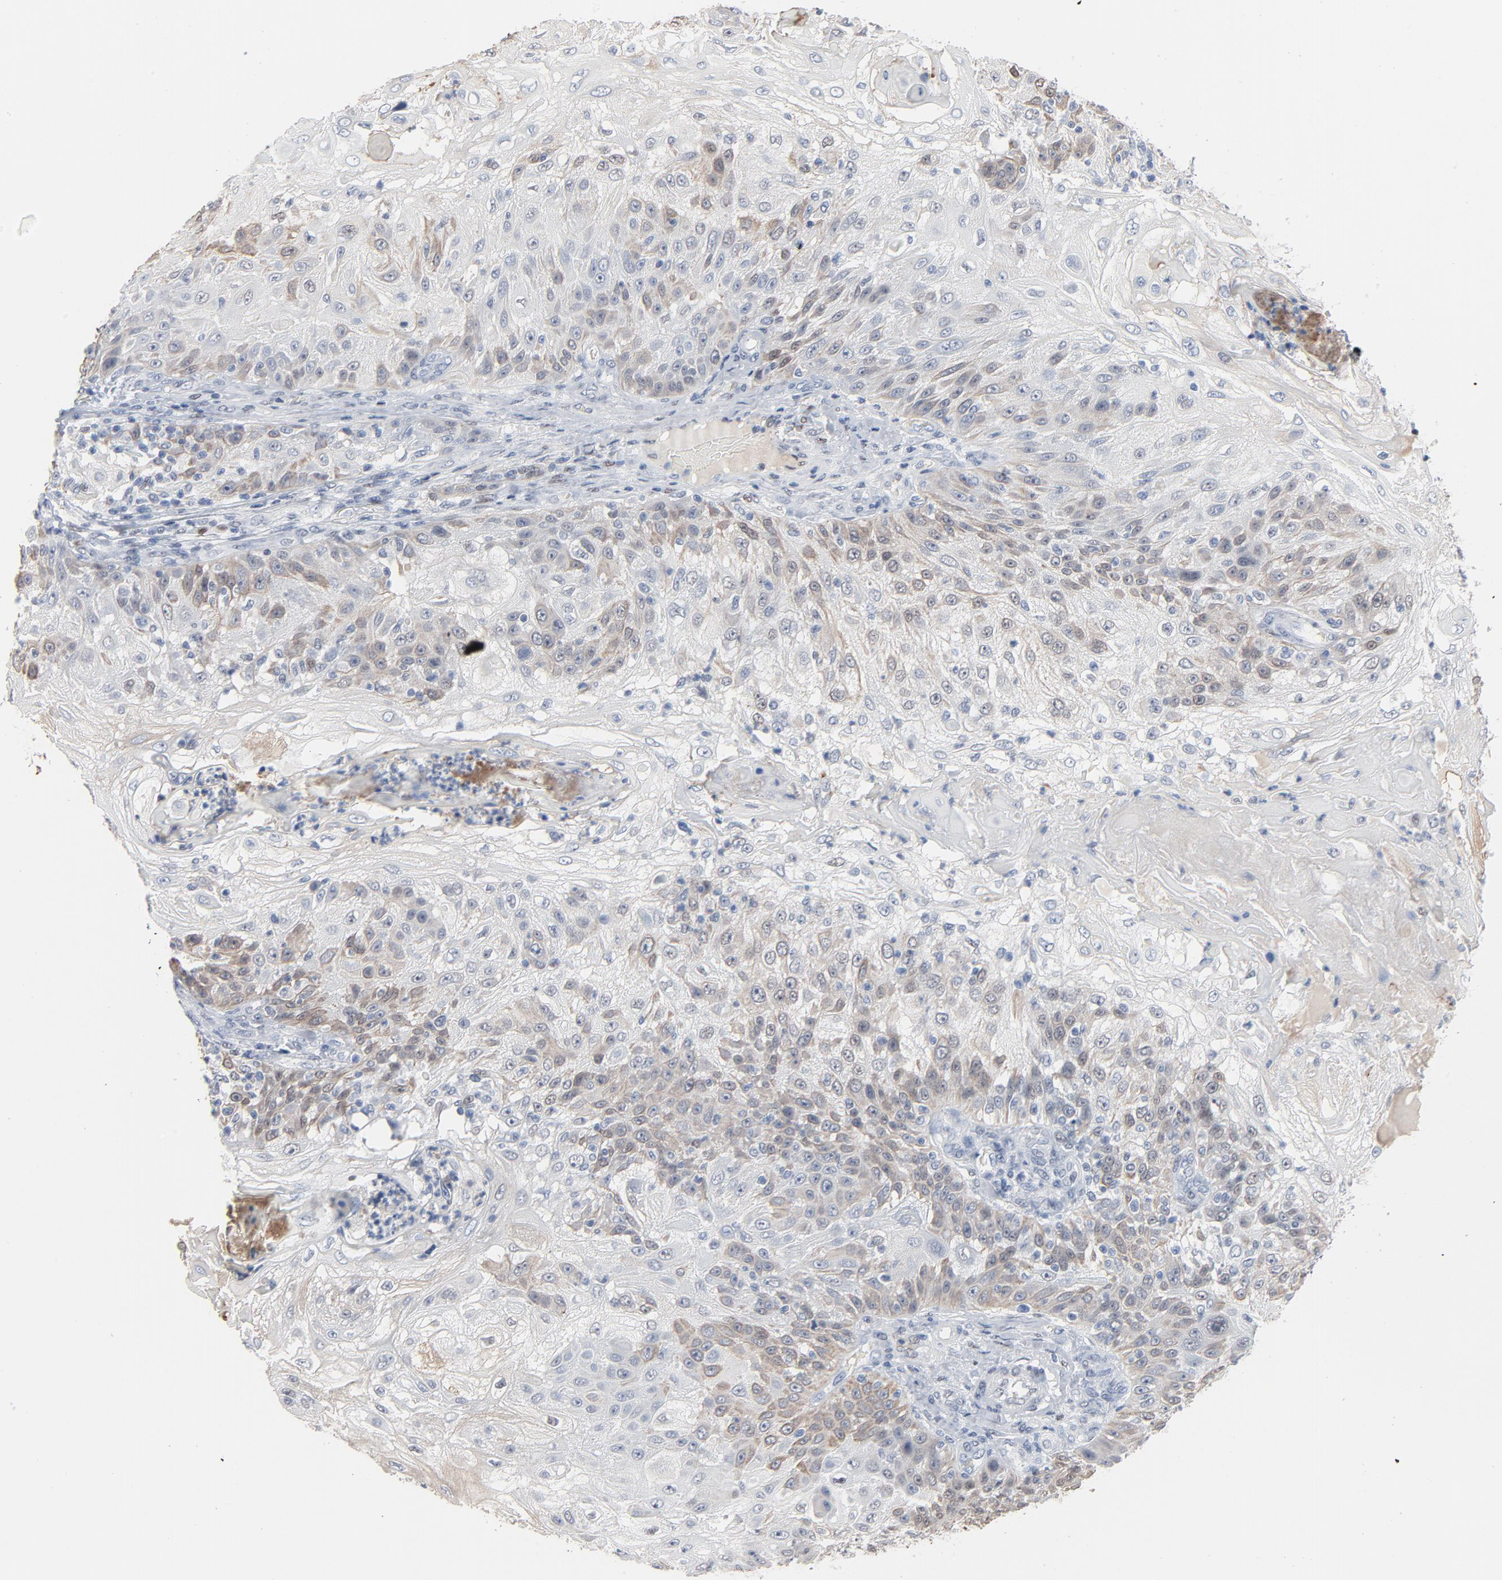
{"staining": {"intensity": "moderate", "quantity": "25%-75%", "location": "nuclear"}, "tissue": "skin cancer", "cell_type": "Tumor cells", "image_type": "cancer", "snomed": [{"axis": "morphology", "description": "Normal tissue, NOS"}, {"axis": "morphology", "description": "Squamous cell carcinoma, NOS"}, {"axis": "topography", "description": "Skin"}], "caption": "Squamous cell carcinoma (skin) stained for a protein (brown) shows moderate nuclear positive positivity in about 25%-75% of tumor cells.", "gene": "FOXP1", "patient": {"sex": "female", "age": 83}}